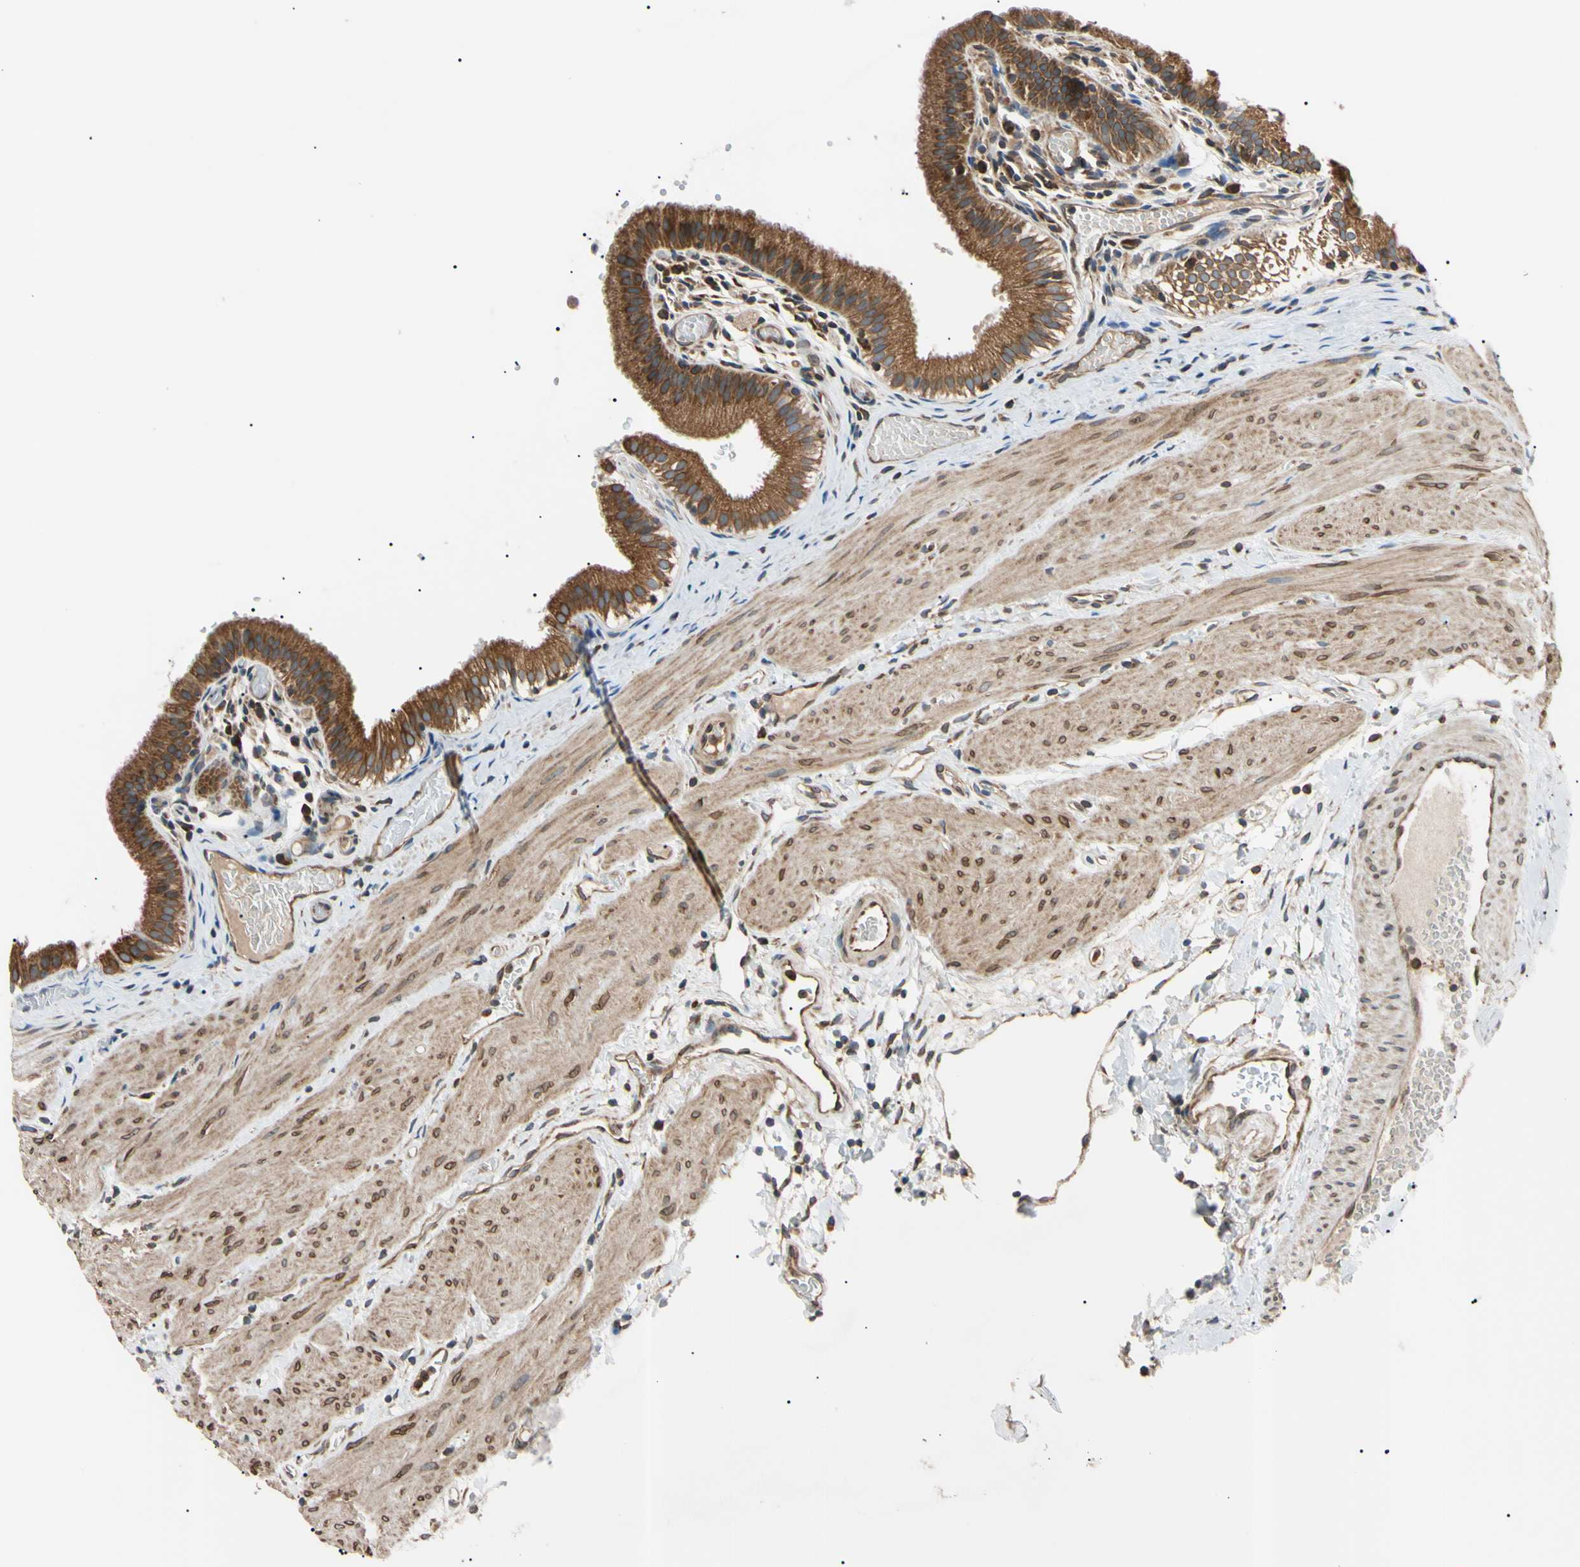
{"staining": {"intensity": "strong", "quantity": ">75%", "location": "cytoplasmic/membranous"}, "tissue": "gallbladder", "cell_type": "Glandular cells", "image_type": "normal", "snomed": [{"axis": "morphology", "description": "Normal tissue, NOS"}, {"axis": "topography", "description": "Gallbladder"}], "caption": "Glandular cells demonstrate high levels of strong cytoplasmic/membranous staining in approximately >75% of cells in unremarkable human gallbladder.", "gene": "VAPA", "patient": {"sex": "female", "age": 26}}